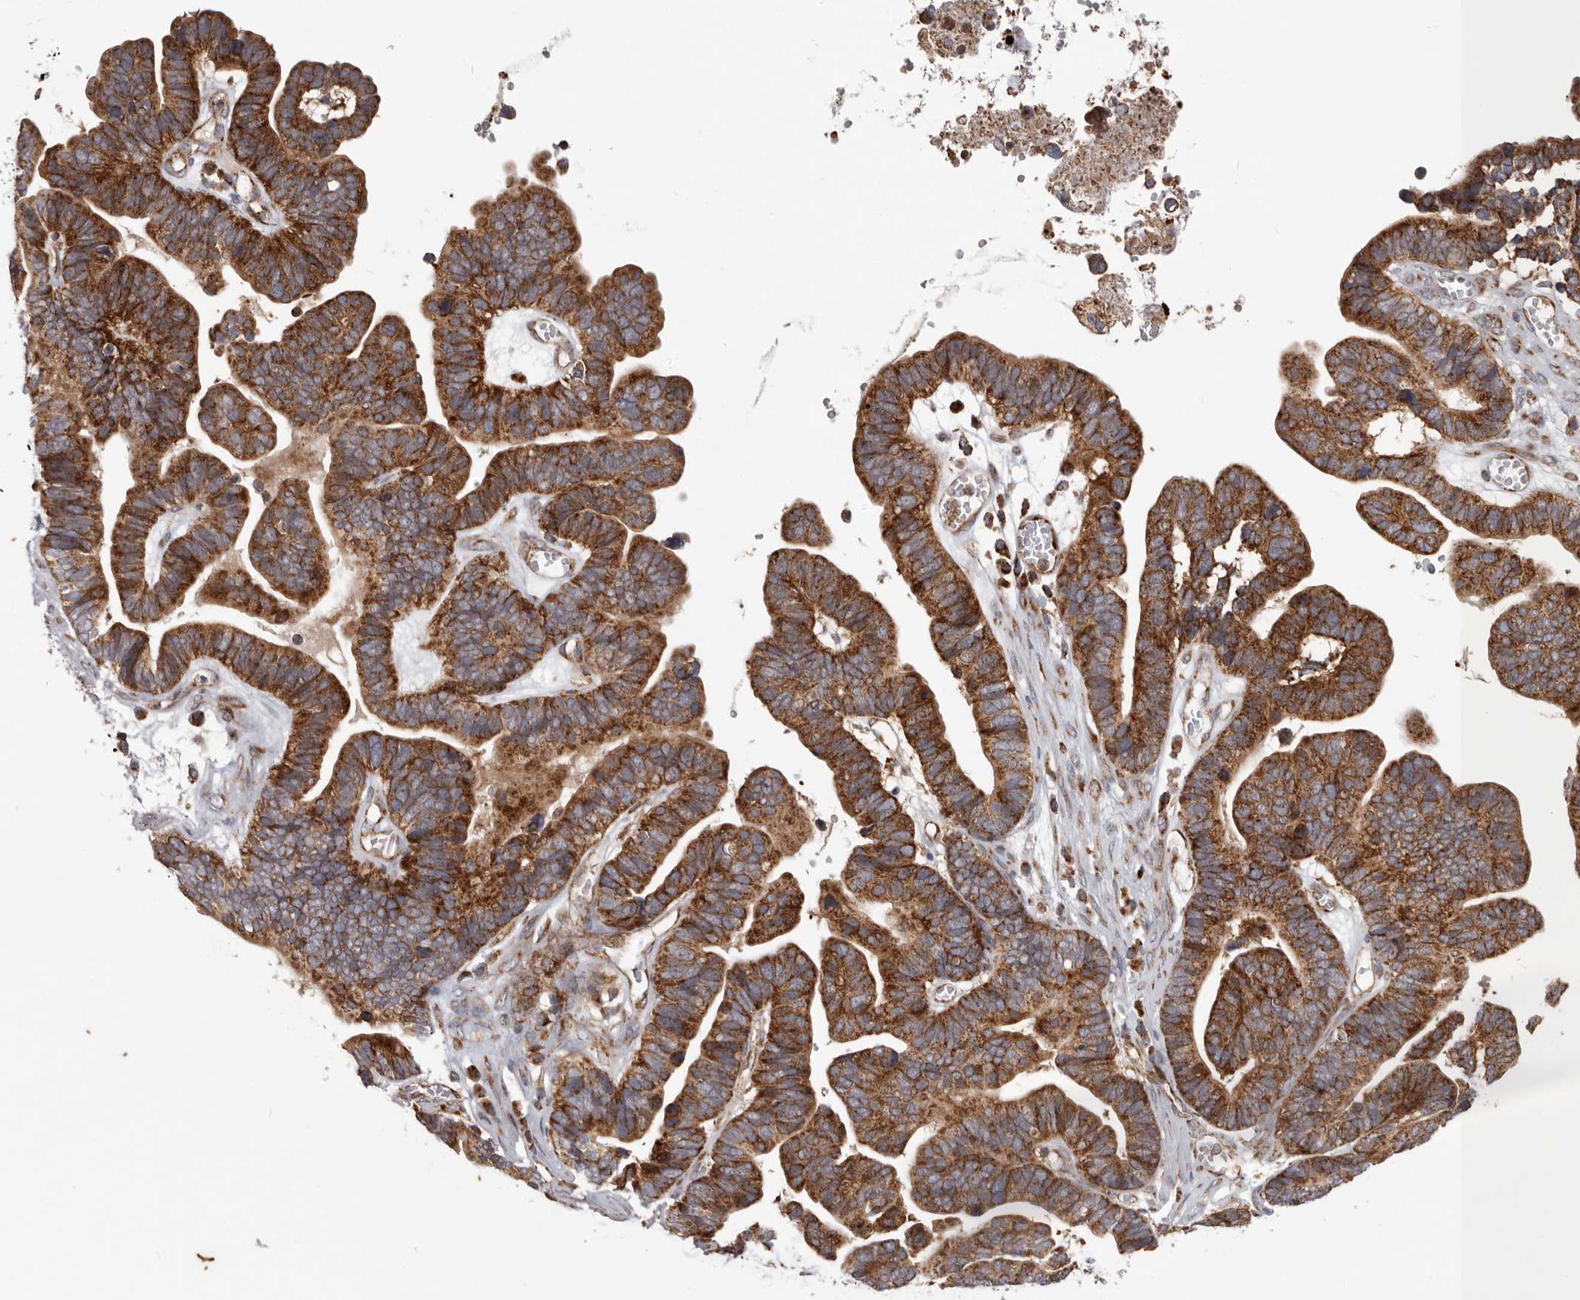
{"staining": {"intensity": "strong", "quantity": ">75%", "location": "cytoplasmic/membranous"}, "tissue": "ovarian cancer", "cell_type": "Tumor cells", "image_type": "cancer", "snomed": [{"axis": "morphology", "description": "Cystadenocarcinoma, serous, NOS"}, {"axis": "topography", "description": "Ovary"}], "caption": "A high amount of strong cytoplasmic/membranous positivity is appreciated in approximately >75% of tumor cells in serous cystadenocarcinoma (ovarian) tissue. The staining is performed using DAB brown chromogen to label protein expression. The nuclei are counter-stained blue using hematoxylin.", "gene": "MRPS10", "patient": {"sex": "female", "age": 56}}